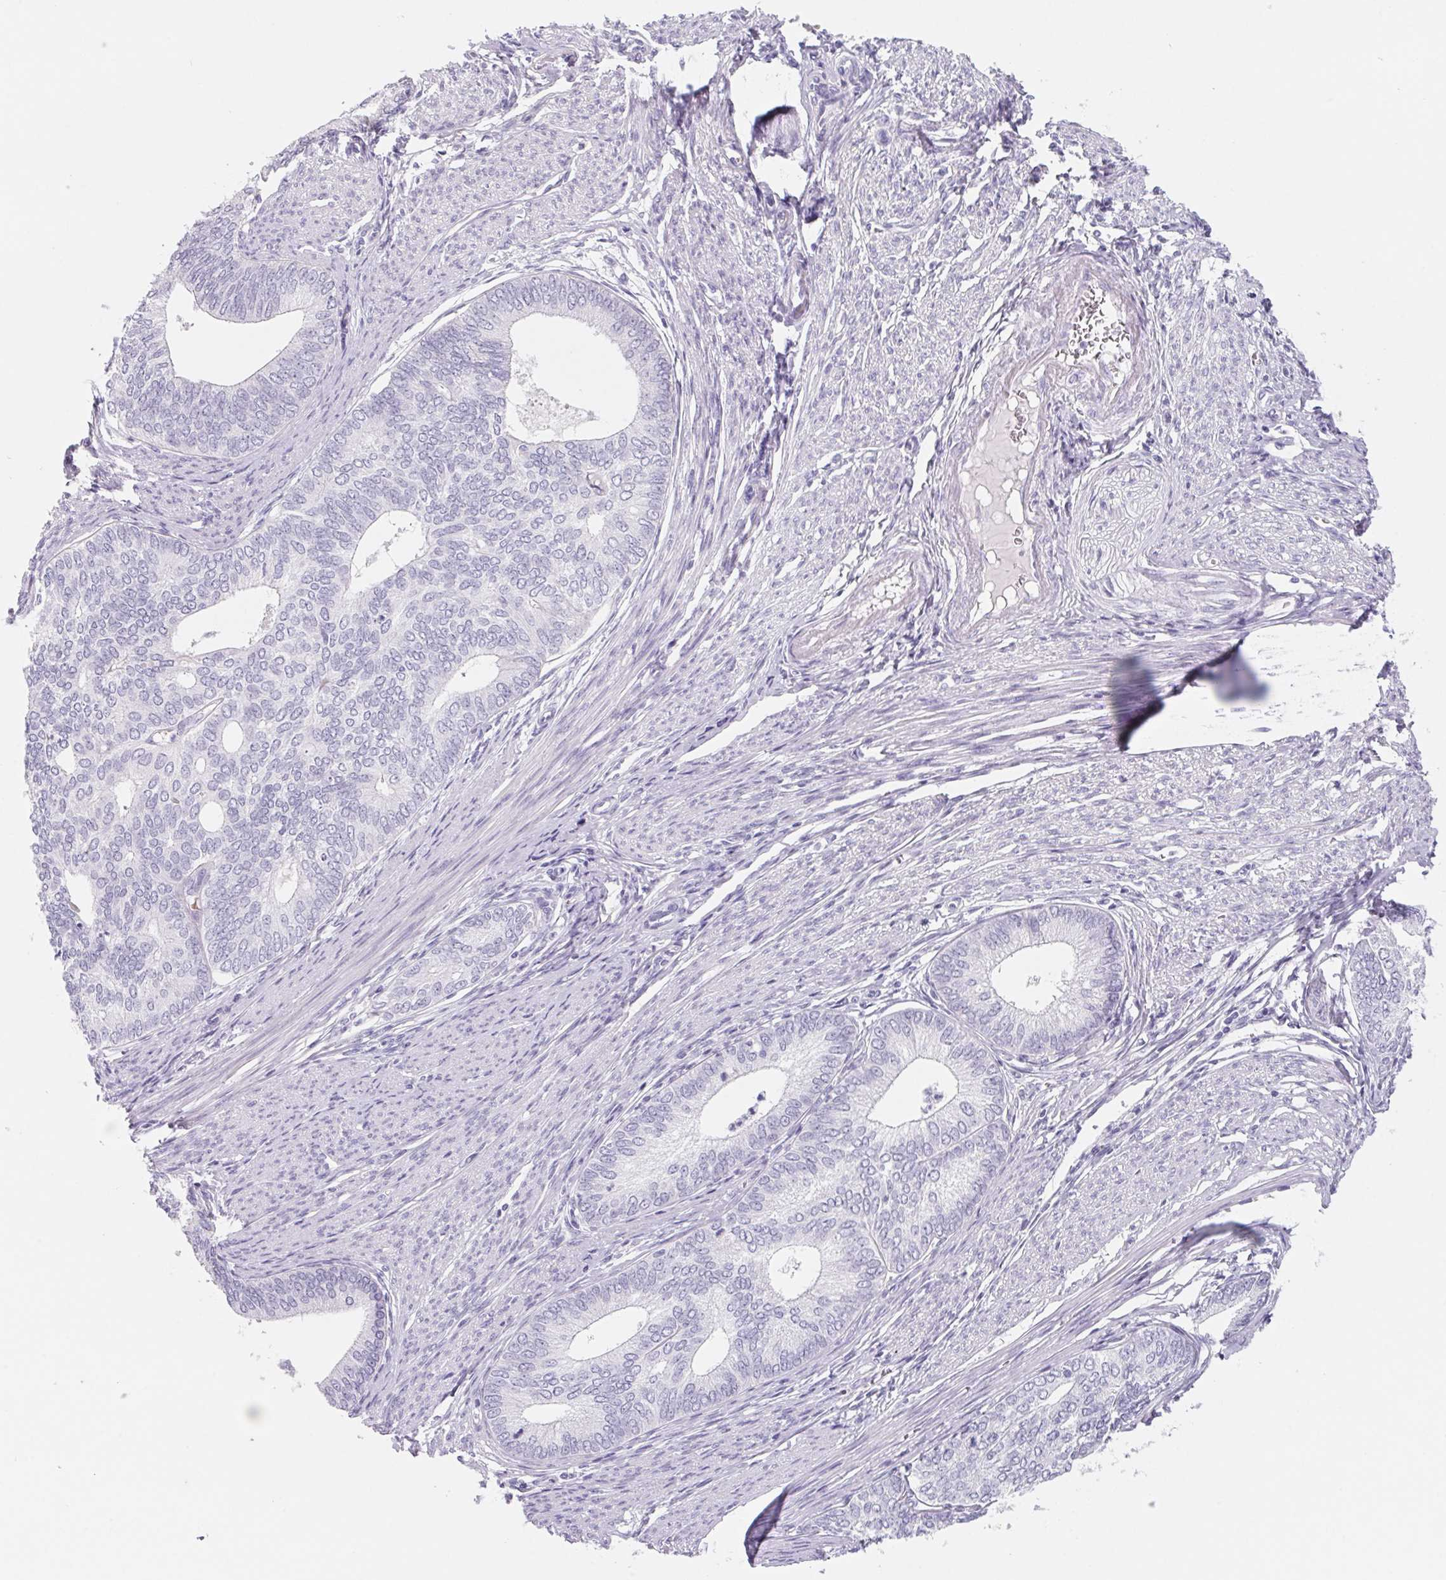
{"staining": {"intensity": "negative", "quantity": "none", "location": "none"}, "tissue": "endometrial cancer", "cell_type": "Tumor cells", "image_type": "cancer", "snomed": [{"axis": "morphology", "description": "Adenocarcinoma, NOS"}, {"axis": "topography", "description": "Endometrium"}], "caption": "Tumor cells are negative for protein expression in human adenocarcinoma (endometrial).", "gene": "FDX1", "patient": {"sex": "female", "age": 75}}